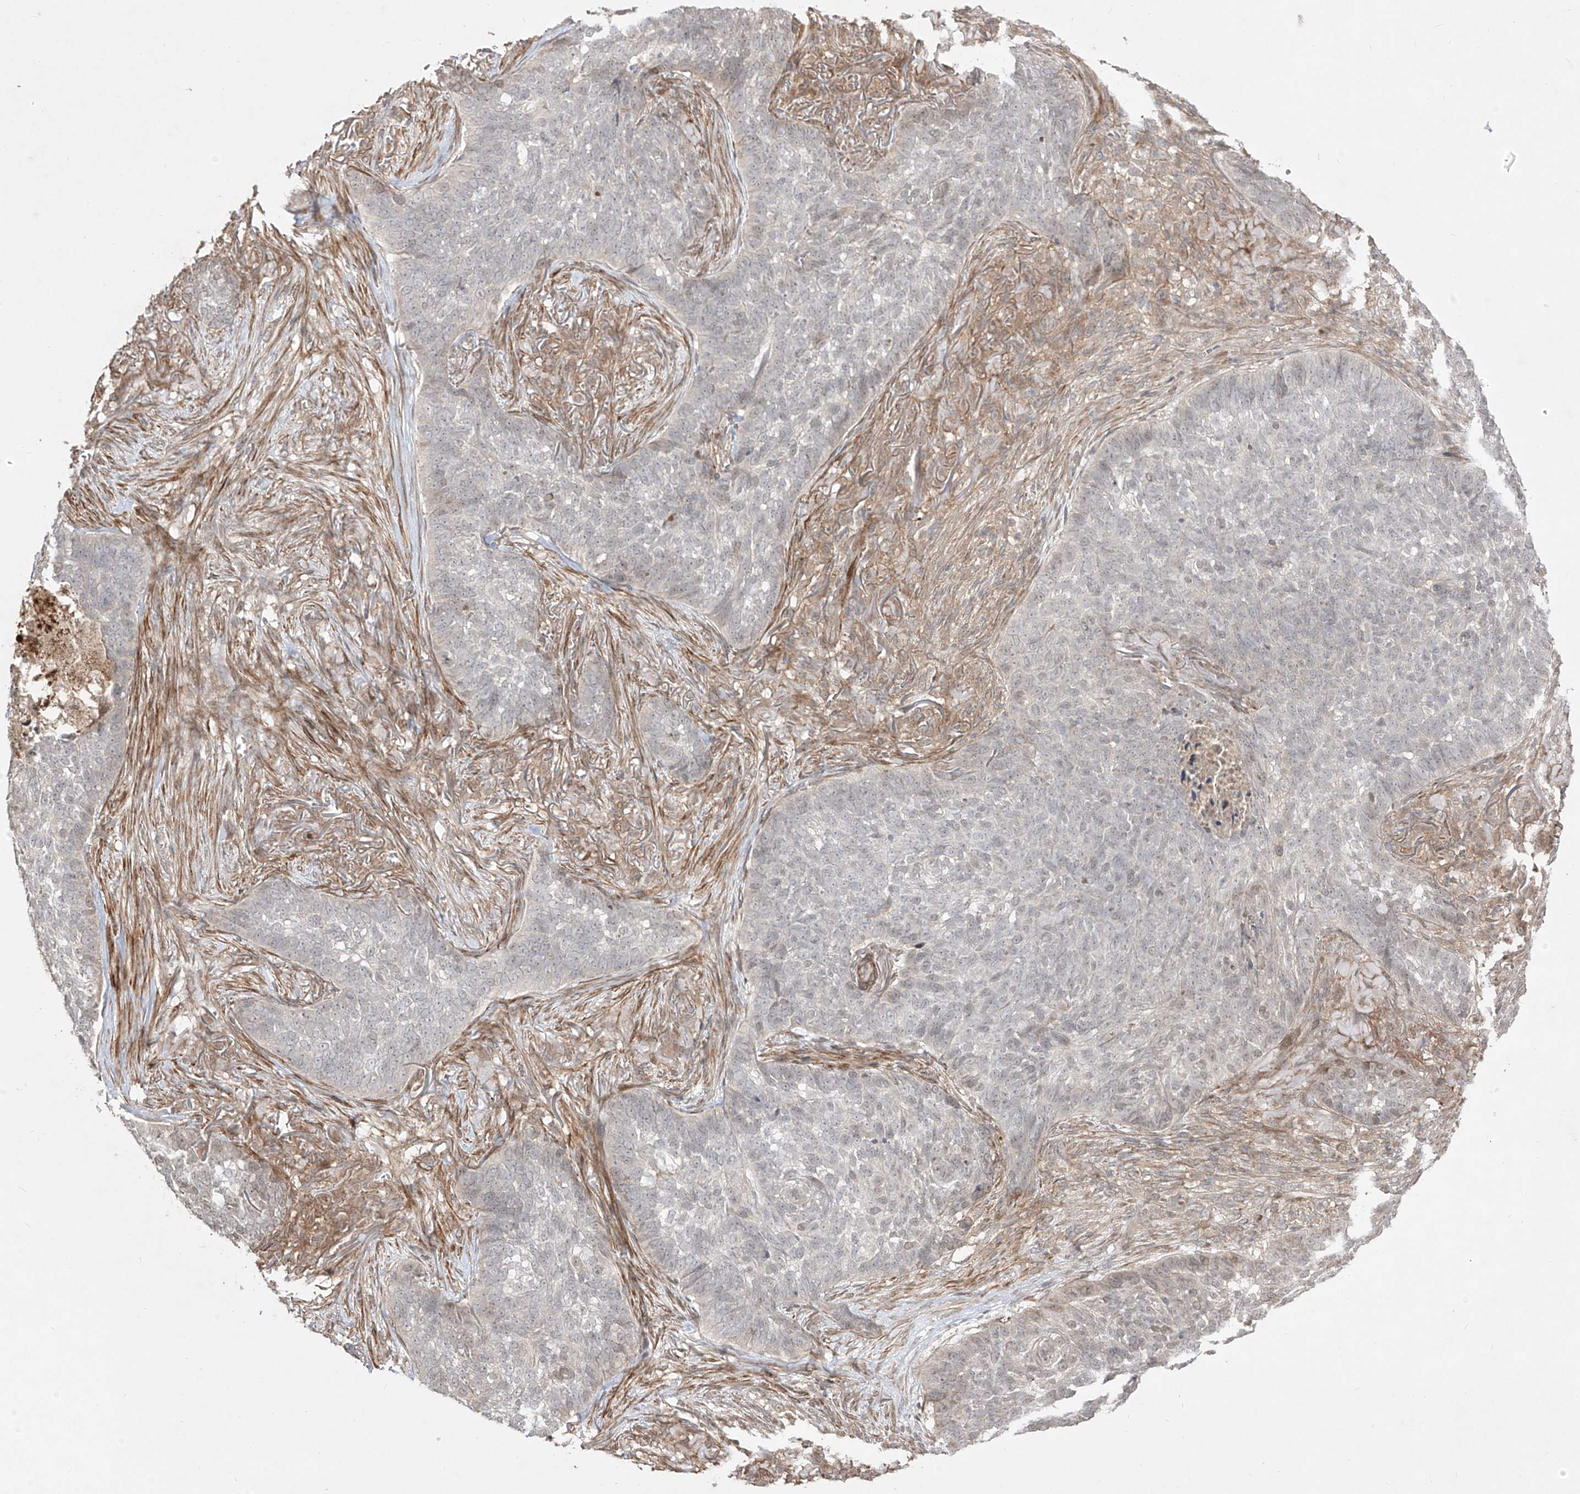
{"staining": {"intensity": "negative", "quantity": "none", "location": "none"}, "tissue": "skin cancer", "cell_type": "Tumor cells", "image_type": "cancer", "snomed": [{"axis": "morphology", "description": "Basal cell carcinoma"}, {"axis": "topography", "description": "Skin"}], "caption": "This photomicrograph is of skin cancer (basal cell carcinoma) stained with immunohistochemistry (IHC) to label a protein in brown with the nuclei are counter-stained blue. There is no positivity in tumor cells.", "gene": "KDM1B", "patient": {"sex": "male", "age": 85}}